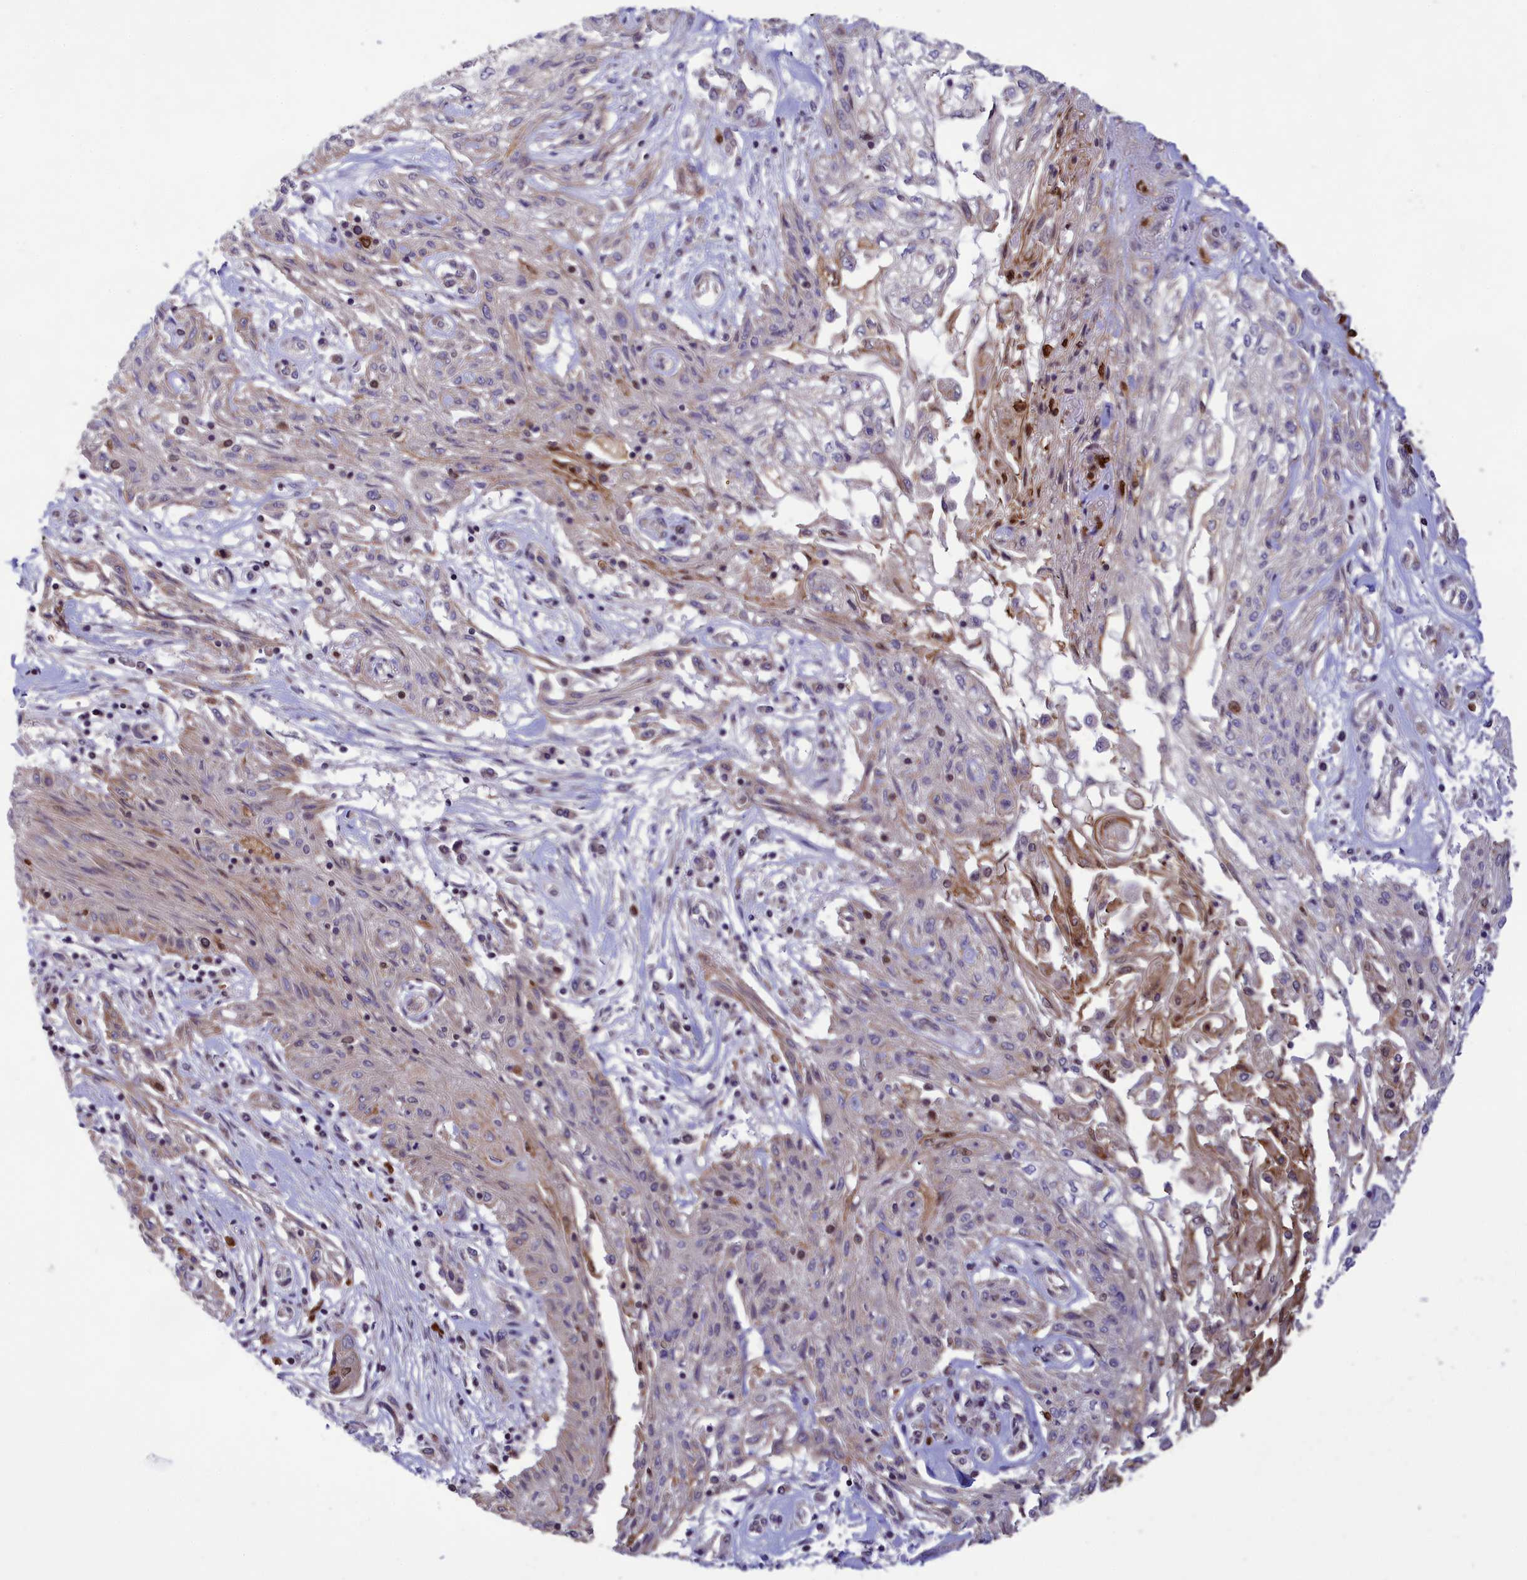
{"staining": {"intensity": "weak", "quantity": "25%-75%", "location": "cytoplasmic/membranous"}, "tissue": "skin cancer", "cell_type": "Tumor cells", "image_type": "cancer", "snomed": [{"axis": "morphology", "description": "Squamous cell carcinoma, NOS"}, {"axis": "morphology", "description": "Squamous cell carcinoma, metastatic, NOS"}, {"axis": "topography", "description": "Skin"}, {"axis": "topography", "description": "Lymph node"}], "caption": "Skin squamous cell carcinoma stained for a protein (brown) exhibits weak cytoplasmic/membranous positive expression in approximately 25%-75% of tumor cells.", "gene": "PKHD1L1", "patient": {"sex": "male", "age": 75}}